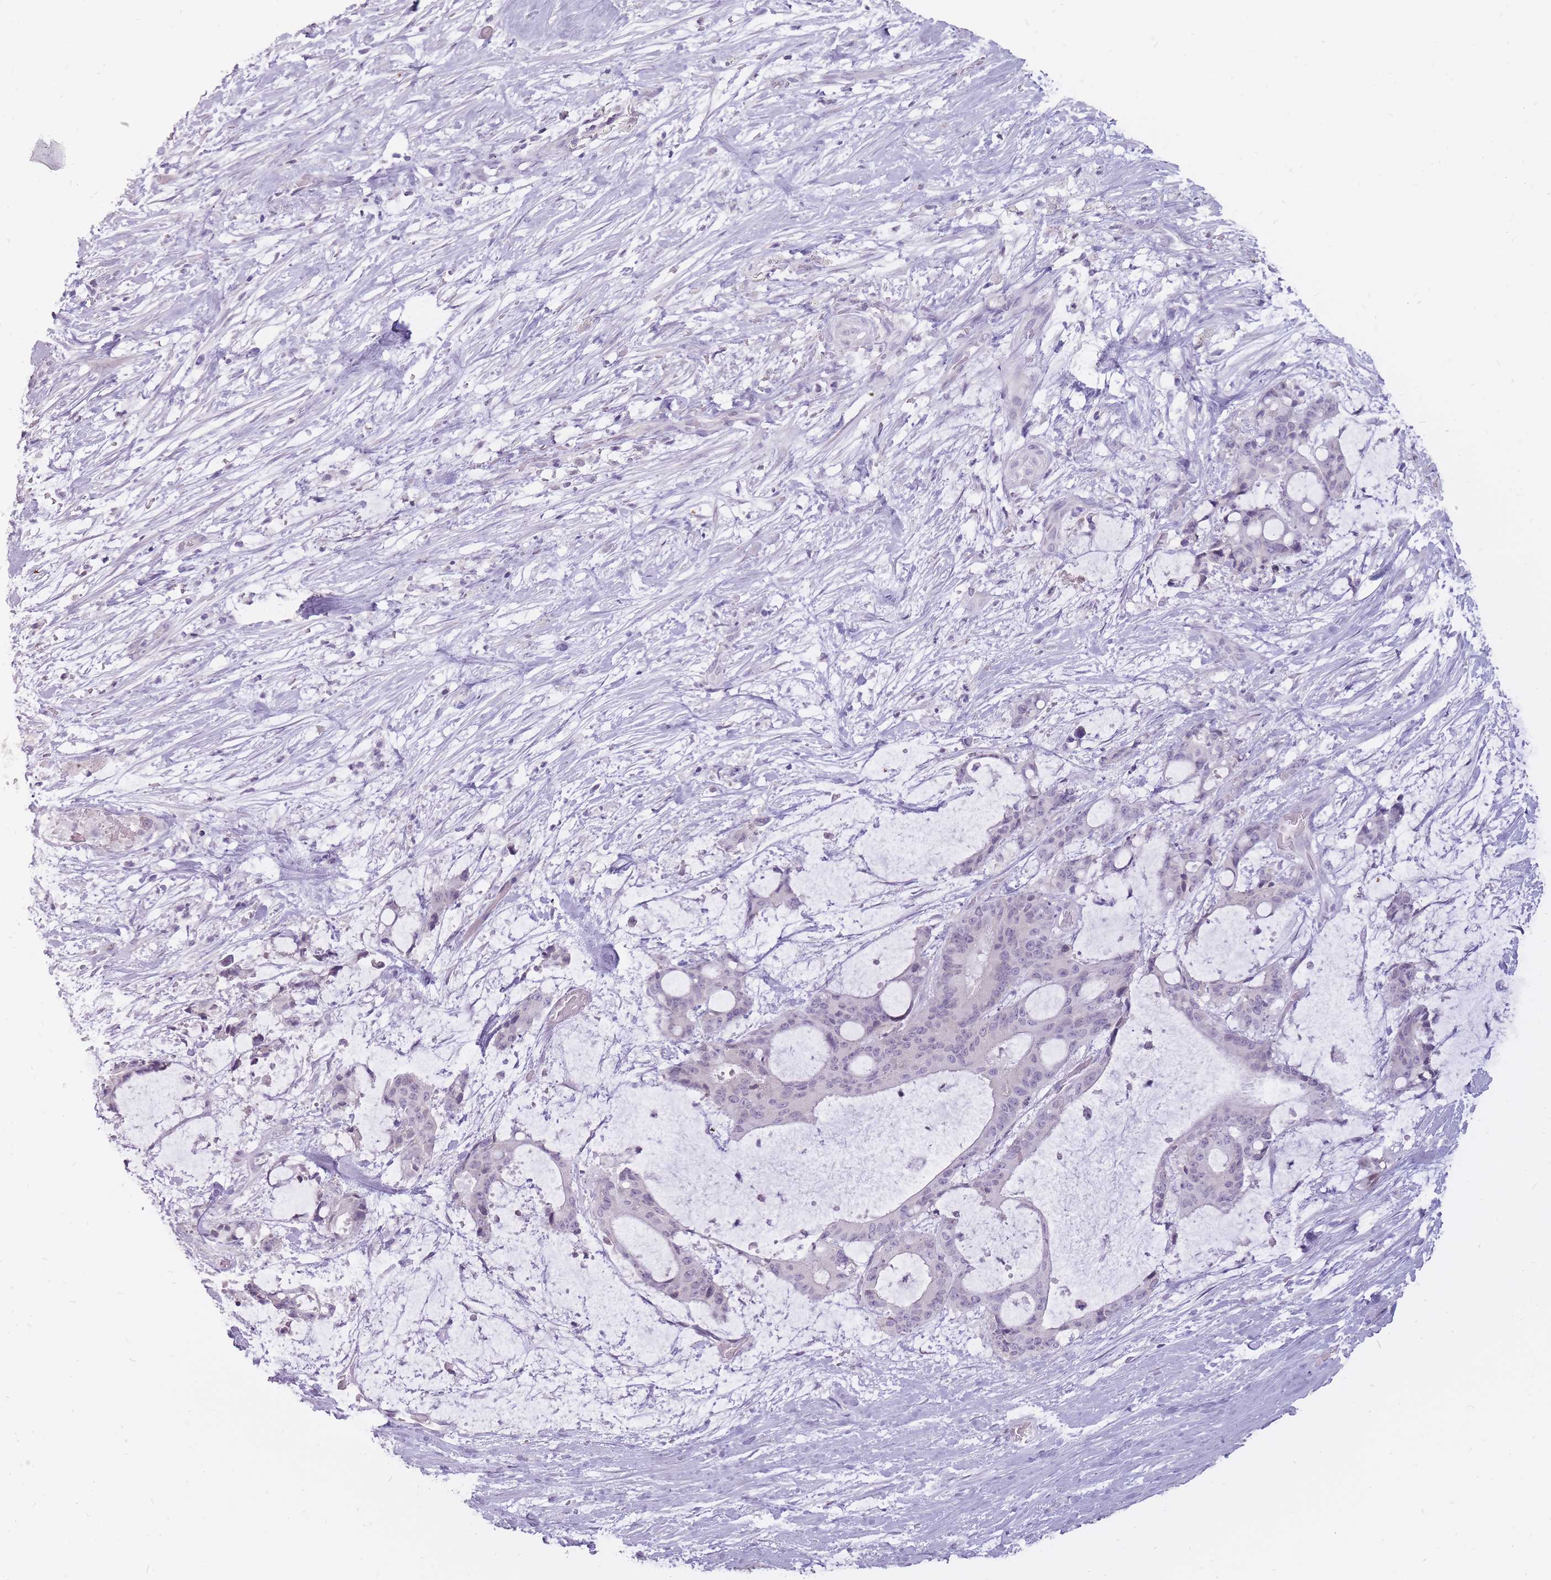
{"staining": {"intensity": "negative", "quantity": "none", "location": "none"}, "tissue": "liver cancer", "cell_type": "Tumor cells", "image_type": "cancer", "snomed": [{"axis": "morphology", "description": "Normal tissue, NOS"}, {"axis": "morphology", "description": "Cholangiocarcinoma"}, {"axis": "topography", "description": "Liver"}, {"axis": "topography", "description": "Peripheral nerve tissue"}], "caption": "Liver cholangiocarcinoma was stained to show a protein in brown. There is no significant expression in tumor cells.", "gene": "POMZP3", "patient": {"sex": "female", "age": 73}}